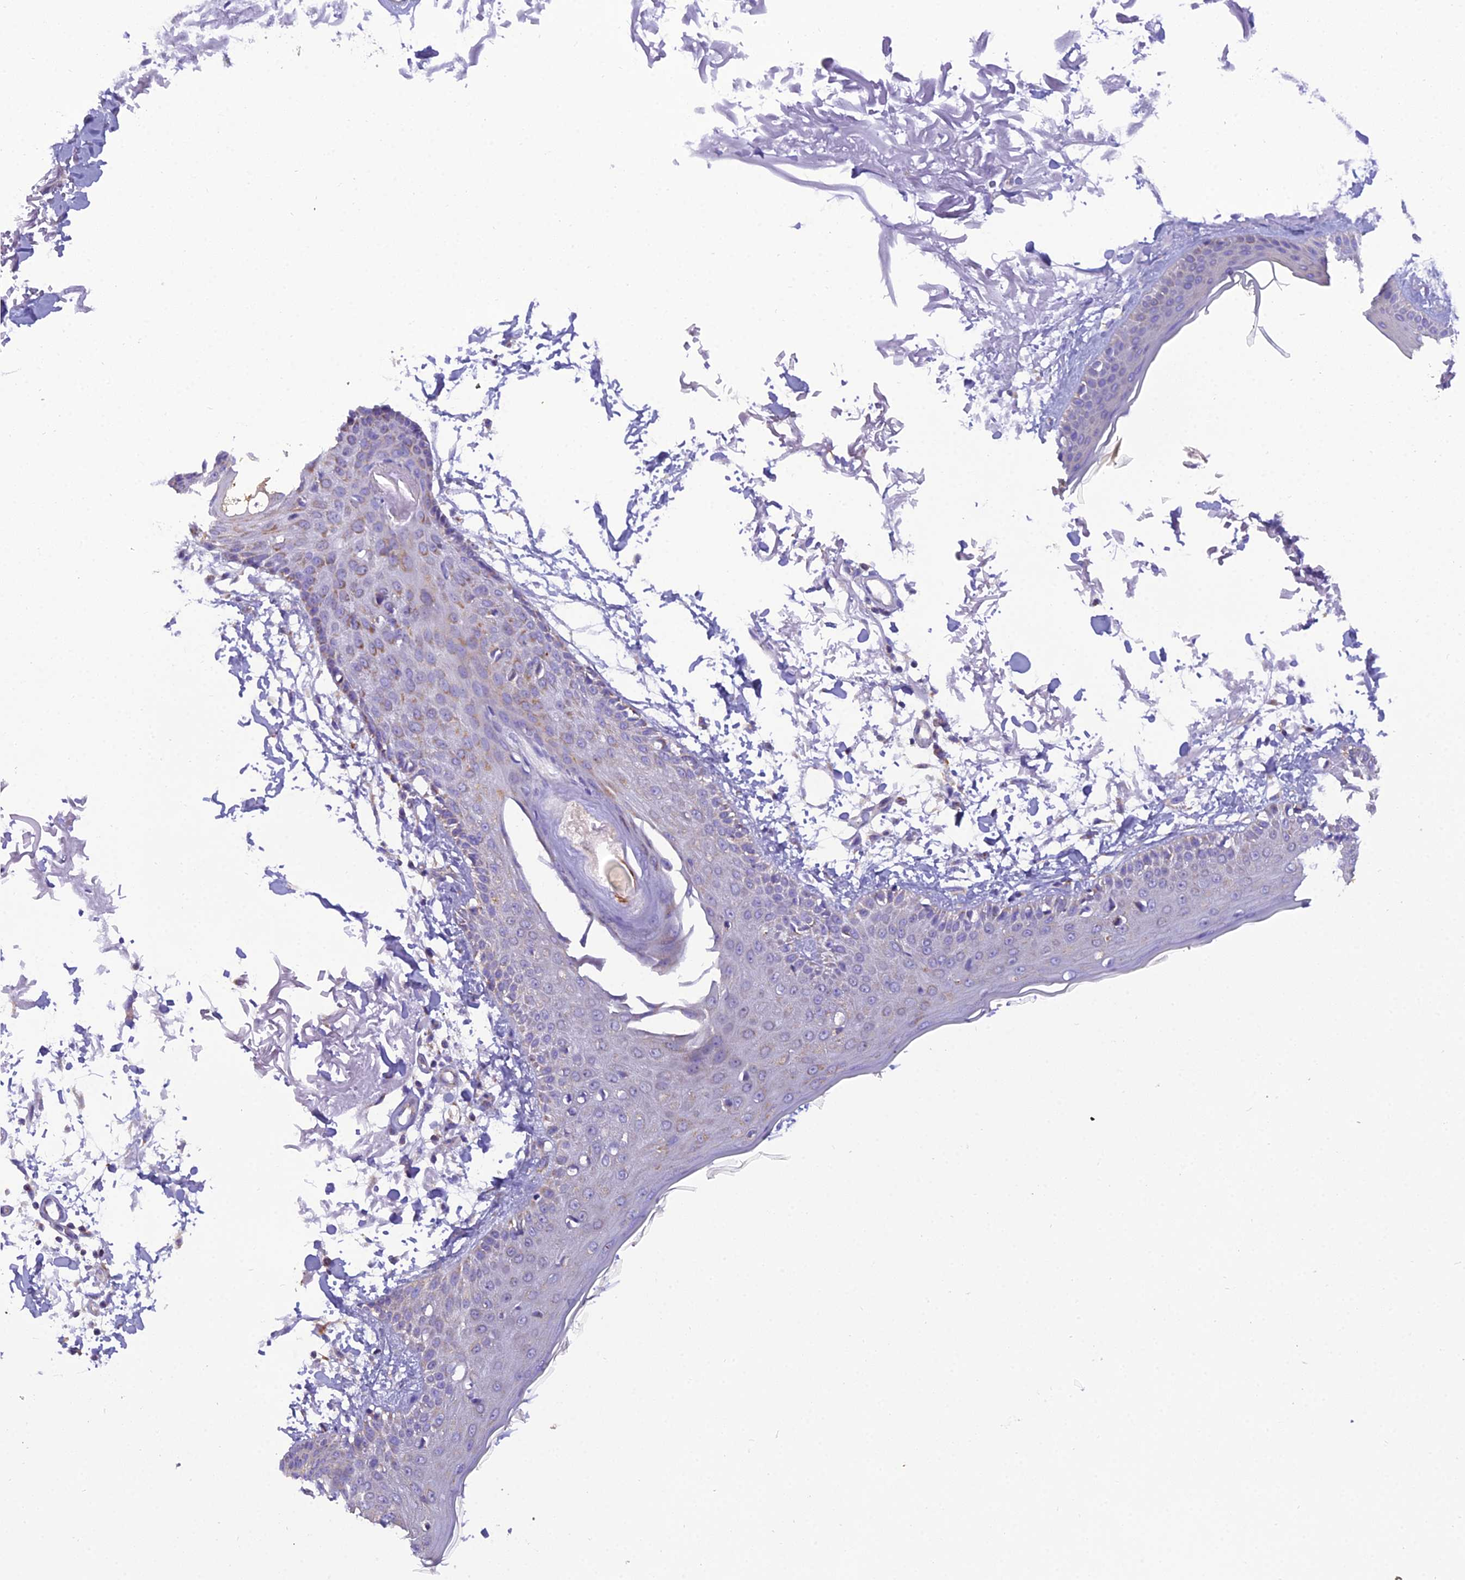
{"staining": {"intensity": "negative", "quantity": "none", "location": "none"}, "tissue": "skin", "cell_type": "Fibroblasts", "image_type": "normal", "snomed": [{"axis": "morphology", "description": "Normal tissue, NOS"}, {"axis": "morphology", "description": "Squamous cell carcinoma, NOS"}, {"axis": "topography", "description": "Skin"}, {"axis": "topography", "description": "Peripheral nerve tissue"}], "caption": "A micrograph of human skin is negative for staining in fibroblasts. The staining is performed using DAB brown chromogen with nuclei counter-stained in using hematoxylin.", "gene": "GPD1", "patient": {"sex": "male", "age": 83}}